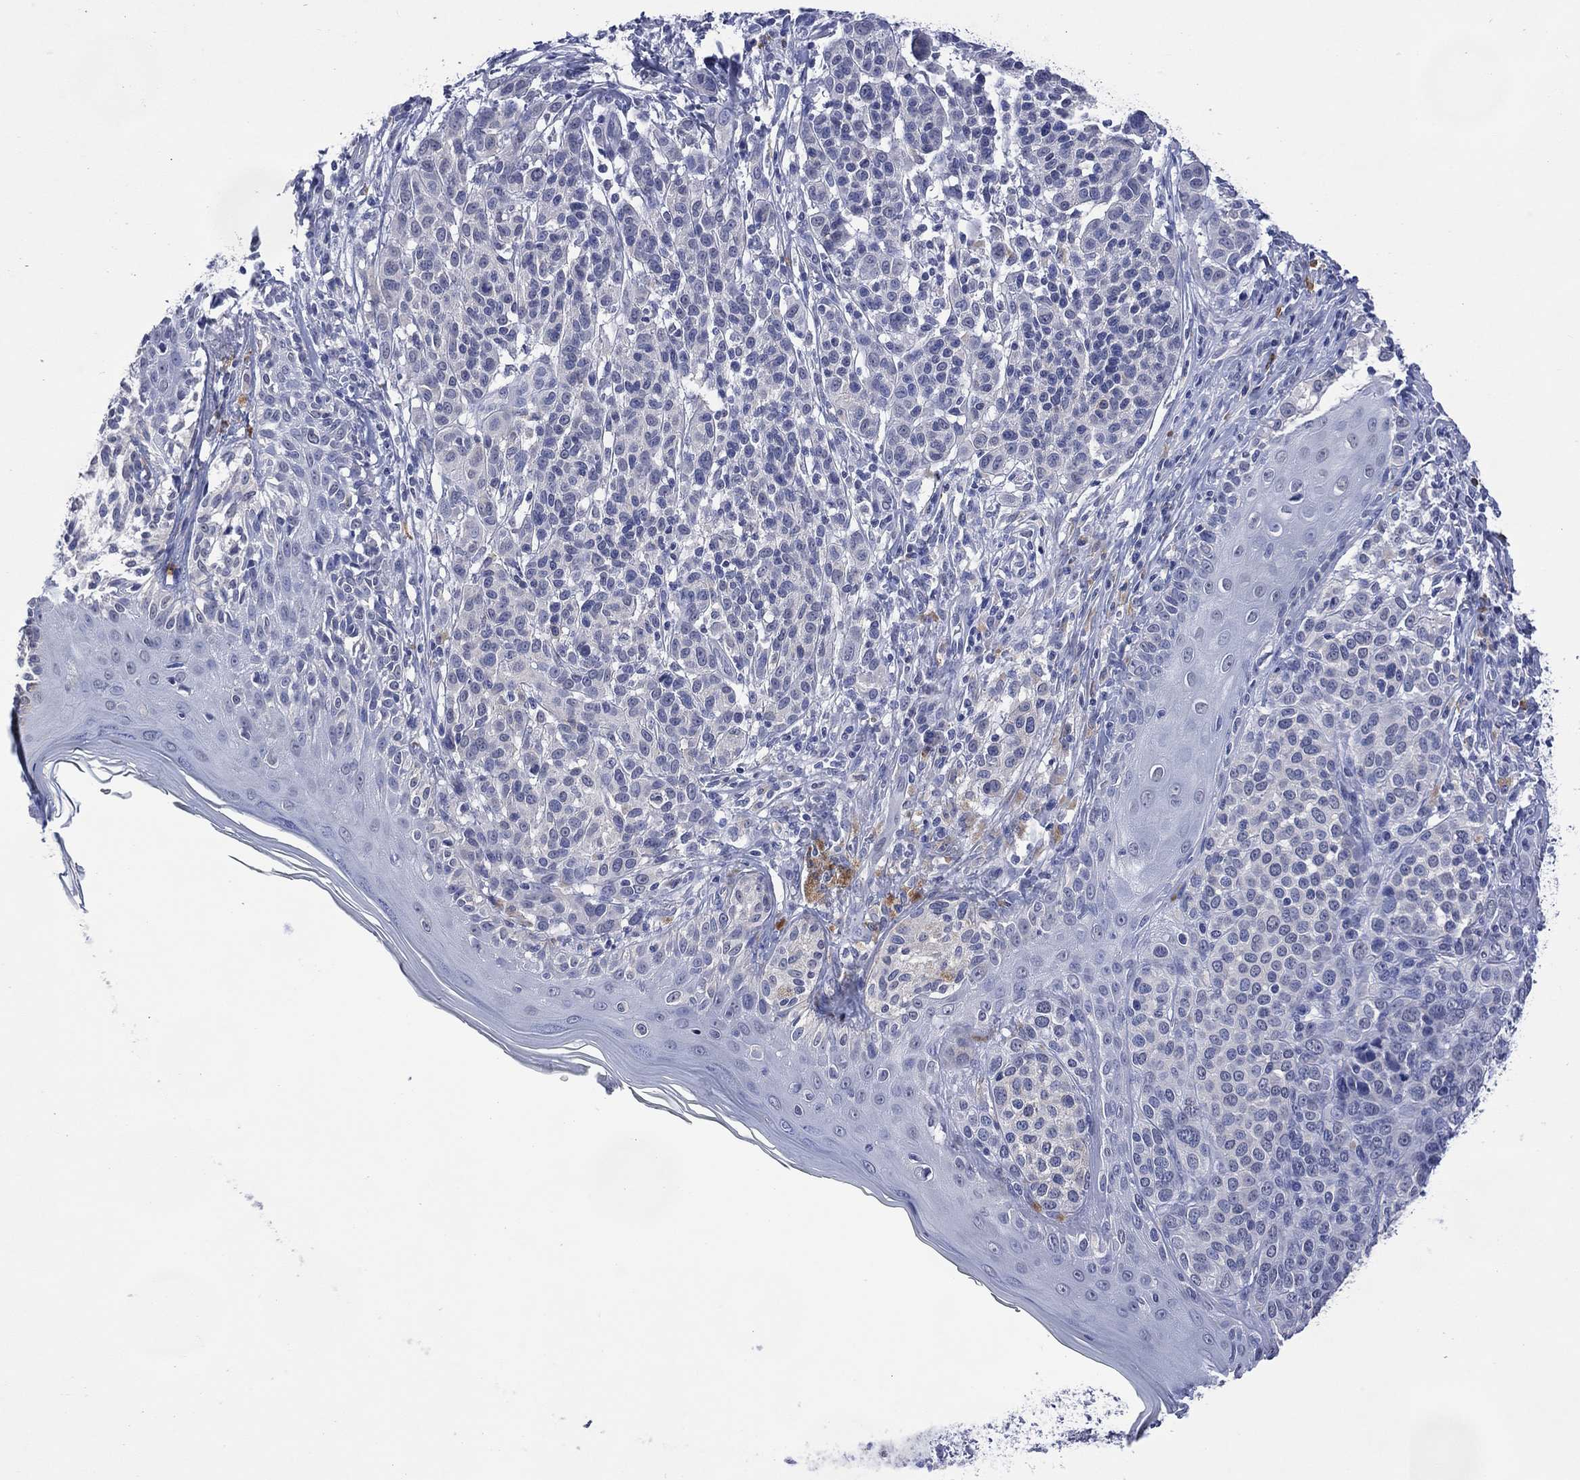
{"staining": {"intensity": "negative", "quantity": "none", "location": "none"}, "tissue": "melanoma", "cell_type": "Tumor cells", "image_type": "cancer", "snomed": [{"axis": "morphology", "description": "Malignant melanoma, NOS"}, {"axis": "topography", "description": "Skin"}], "caption": "Melanoma was stained to show a protein in brown. There is no significant staining in tumor cells.", "gene": "ASB10", "patient": {"sex": "male", "age": 79}}